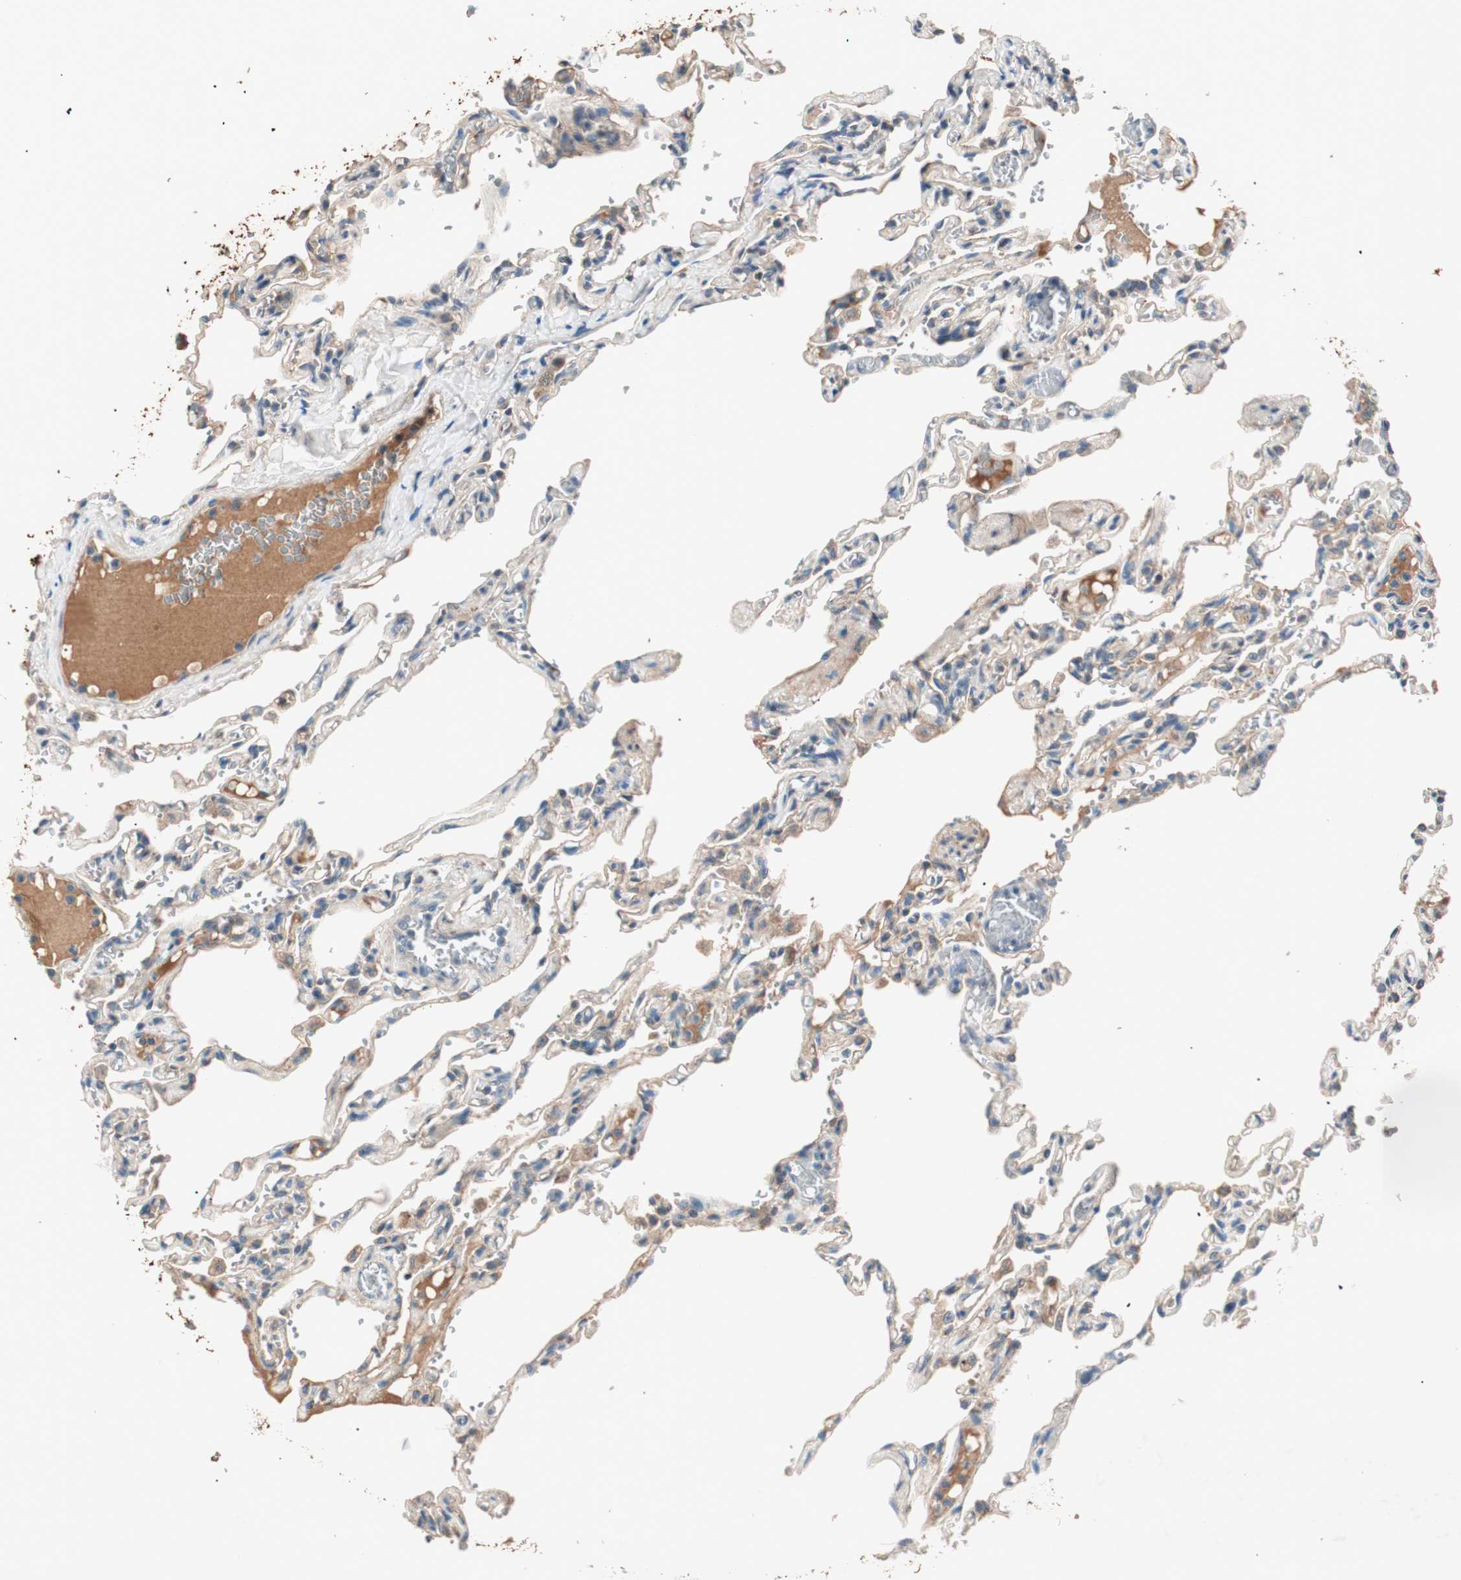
{"staining": {"intensity": "weak", "quantity": ">75%", "location": "cytoplasmic/membranous"}, "tissue": "lung", "cell_type": "Alveolar cells", "image_type": "normal", "snomed": [{"axis": "morphology", "description": "Normal tissue, NOS"}, {"axis": "topography", "description": "Lung"}], "caption": "Normal lung was stained to show a protein in brown. There is low levels of weak cytoplasmic/membranous staining in about >75% of alveolar cells.", "gene": "HPN", "patient": {"sex": "male", "age": 21}}